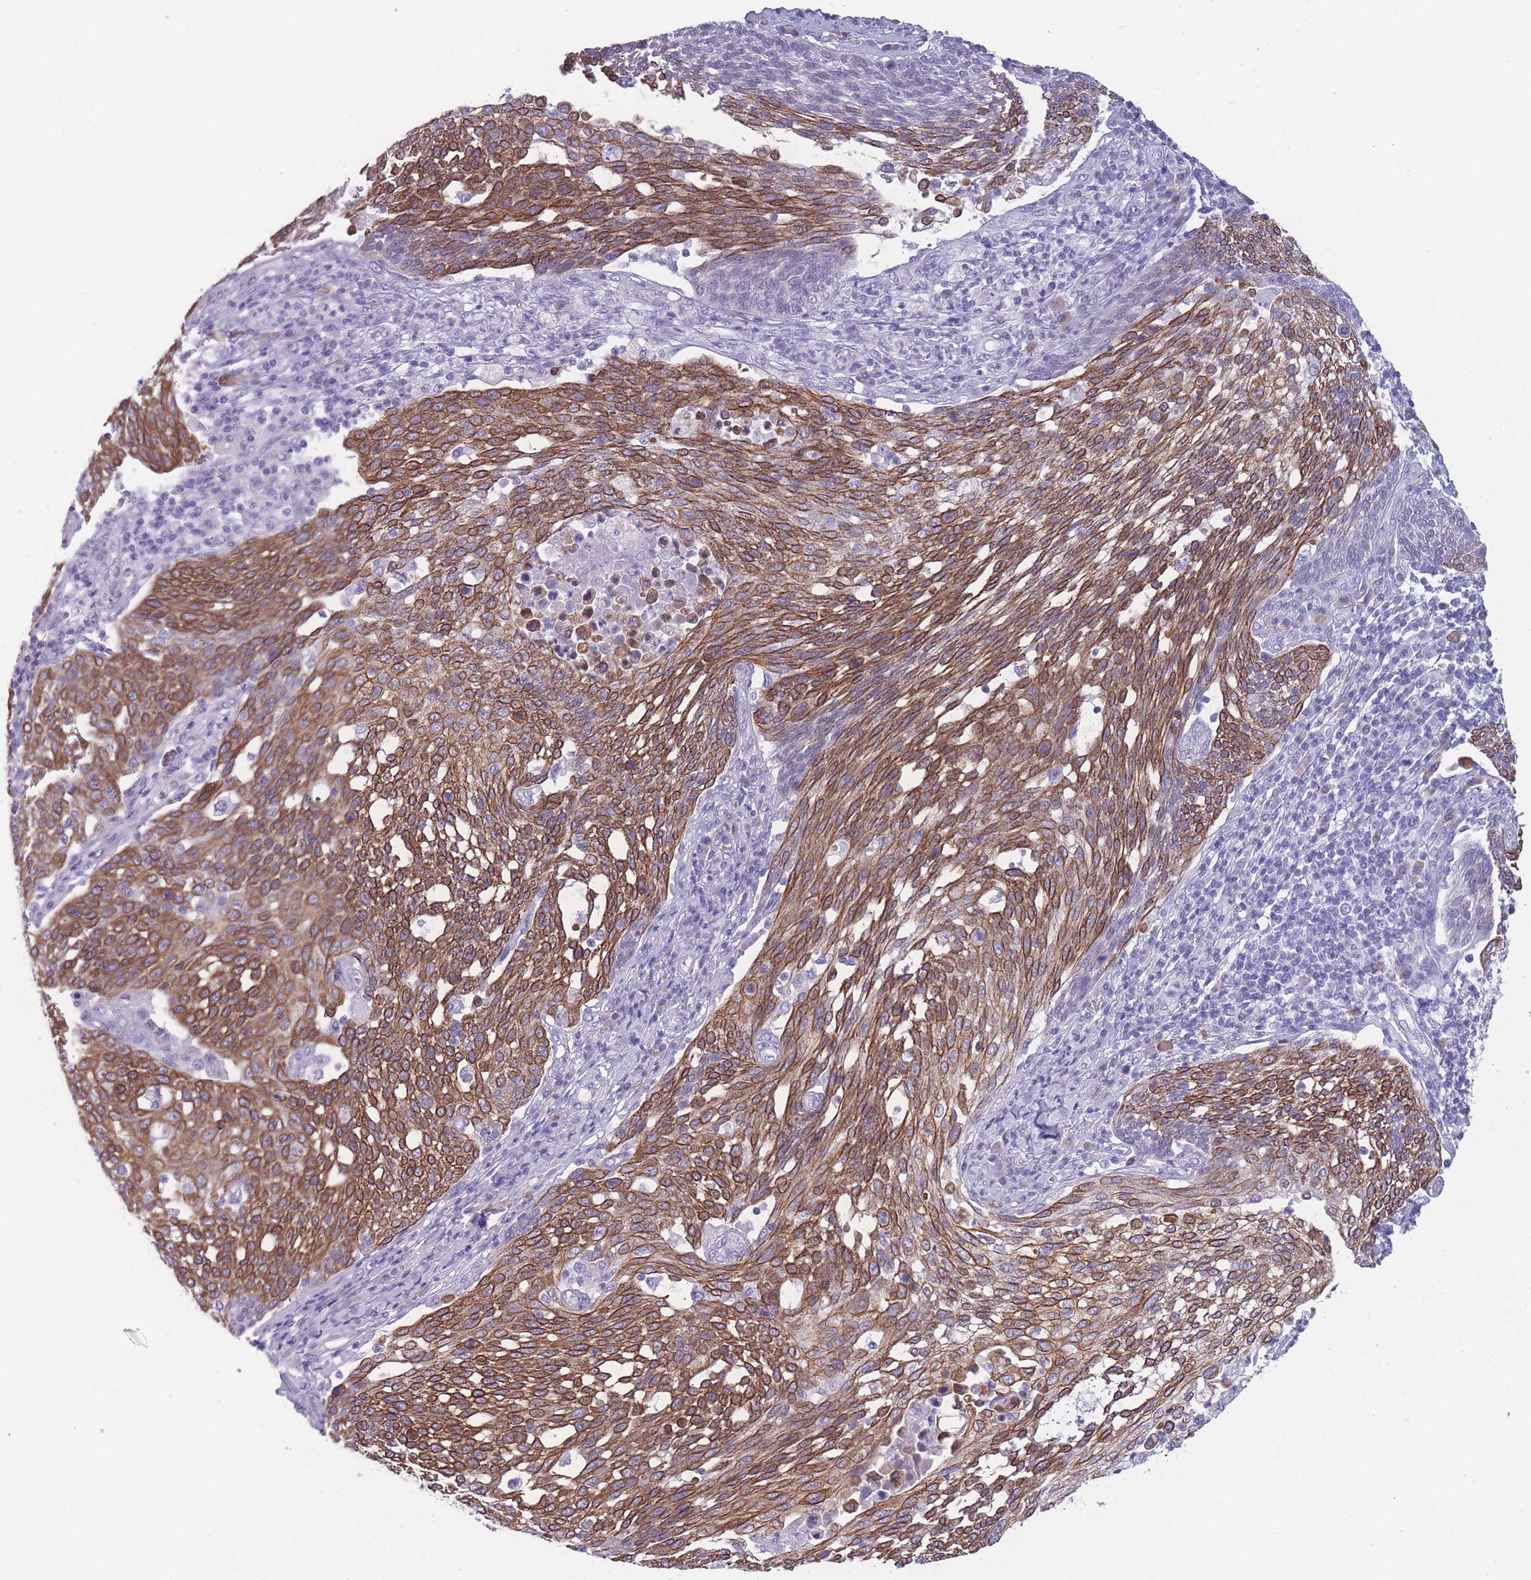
{"staining": {"intensity": "strong", "quantity": ">75%", "location": "cytoplasmic/membranous"}, "tissue": "cervical cancer", "cell_type": "Tumor cells", "image_type": "cancer", "snomed": [{"axis": "morphology", "description": "Squamous cell carcinoma, NOS"}, {"axis": "topography", "description": "Cervix"}], "caption": "DAB (3,3'-diaminobenzidine) immunohistochemical staining of human cervical squamous cell carcinoma exhibits strong cytoplasmic/membranous protein expression in approximately >75% of tumor cells.", "gene": "DCANP1", "patient": {"sex": "female", "age": 34}}